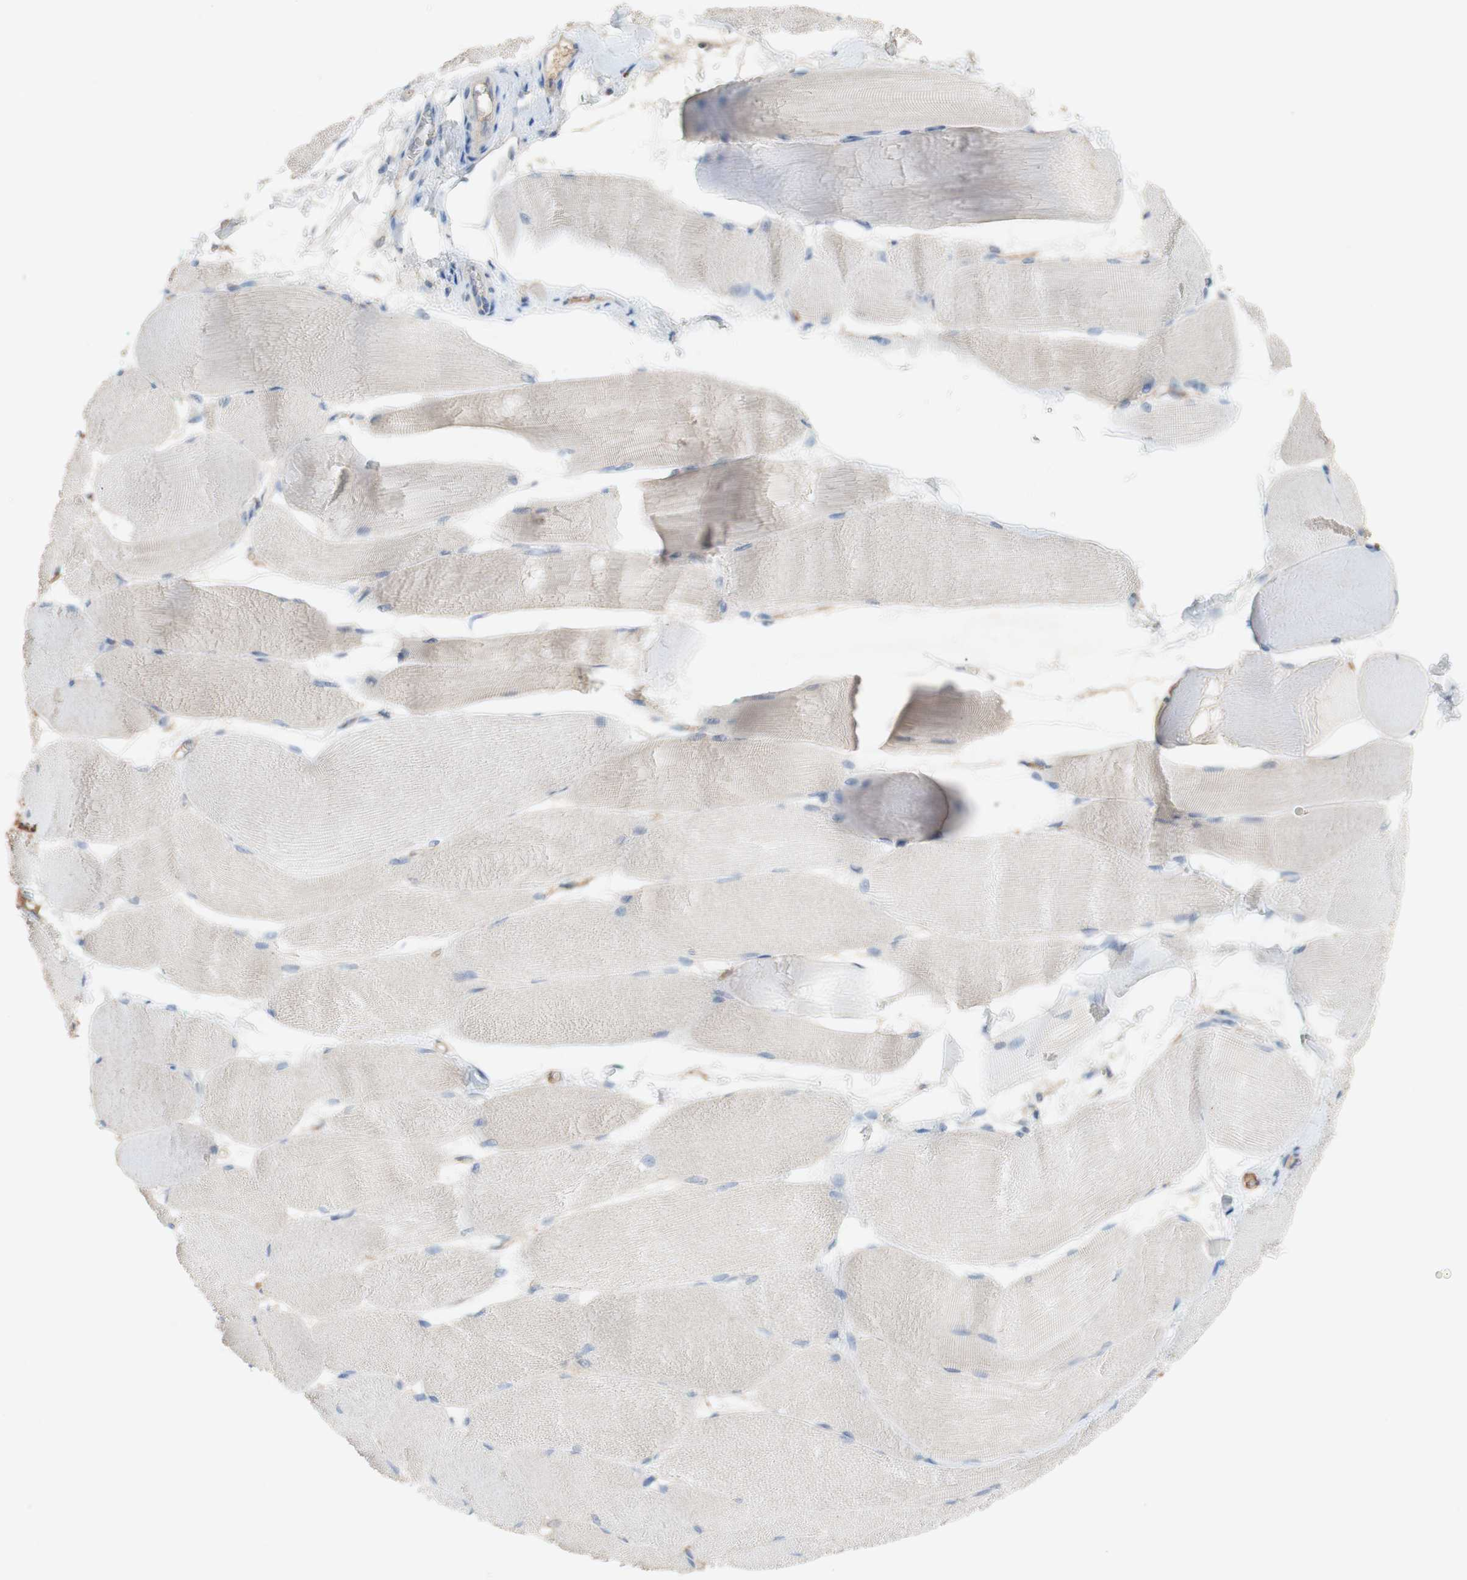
{"staining": {"intensity": "weak", "quantity": ">75%", "location": "cytoplasmic/membranous"}, "tissue": "skeletal muscle", "cell_type": "Myocytes", "image_type": "normal", "snomed": [{"axis": "morphology", "description": "Normal tissue, NOS"}, {"axis": "morphology", "description": "Squamous cell carcinoma, NOS"}, {"axis": "topography", "description": "Skeletal muscle"}], "caption": "Immunohistochemical staining of normal human skeletal muscle shows >75% levels of weak cytoplasmic/membranous protein staining in approximately >75% of myocytes. (IHC, brightfield microscopy, high magnification).", "gene": "PACSIN1", "patient": {"sex": "male", "age": 51}}